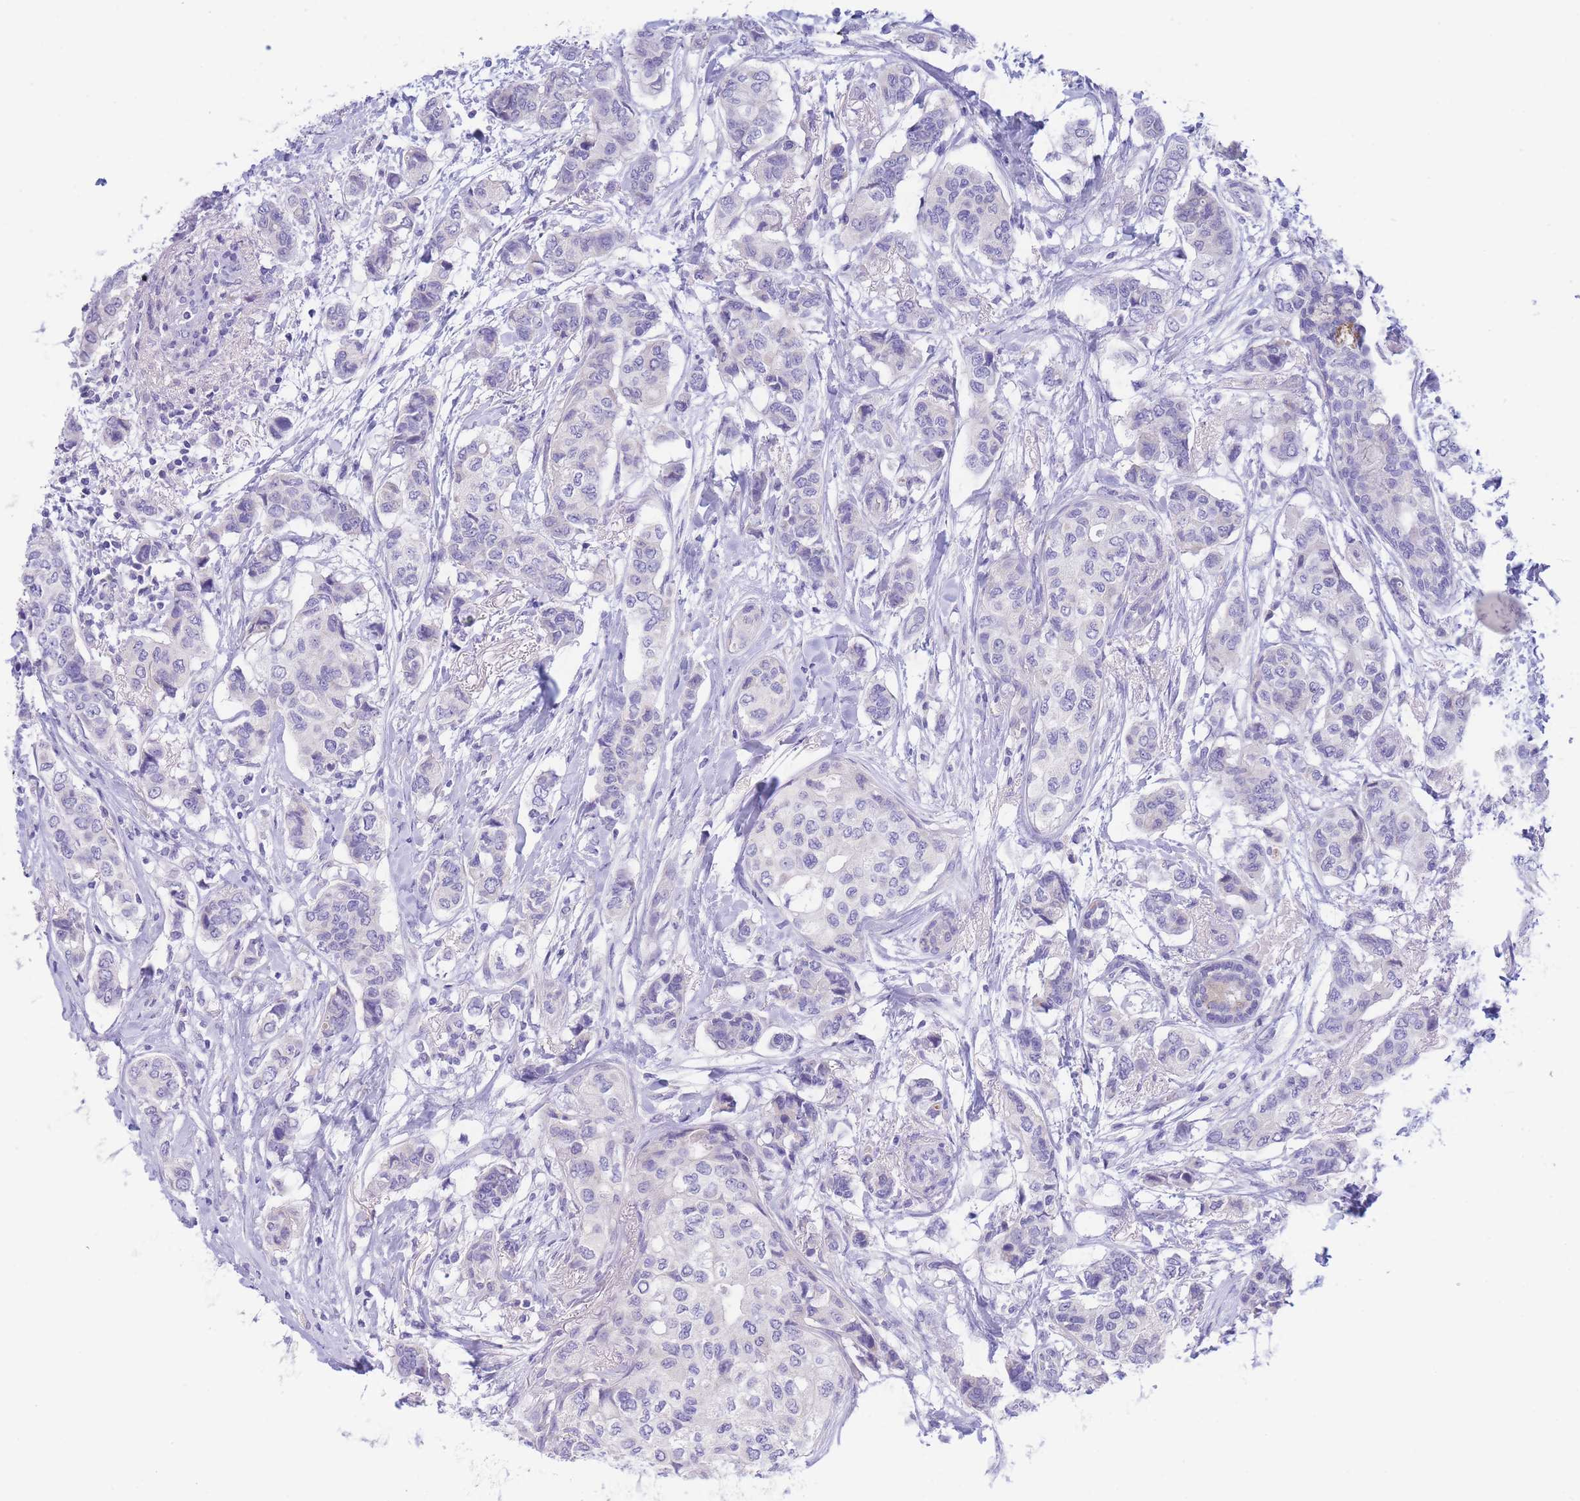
{"staining": {"intensity": "negative", "quantity": "none", "location": "none"}, "tissue": "breast cancer", "cell_type": "Tumor cells", "image_type": "cancer", "snomed": [{"axis": "morphology", "description": "Lobular carcinoma"}, {"axis": "topography", "description": "Breast"}], "caption": "High power microscopy micrograph of an immunohistochemistry (IHC) image of breast lobular carcinoma, revealing no significant positivity in tumor cells.", "gene": "PCDHB3", "patient": {"sex": "female", "age": 51}}